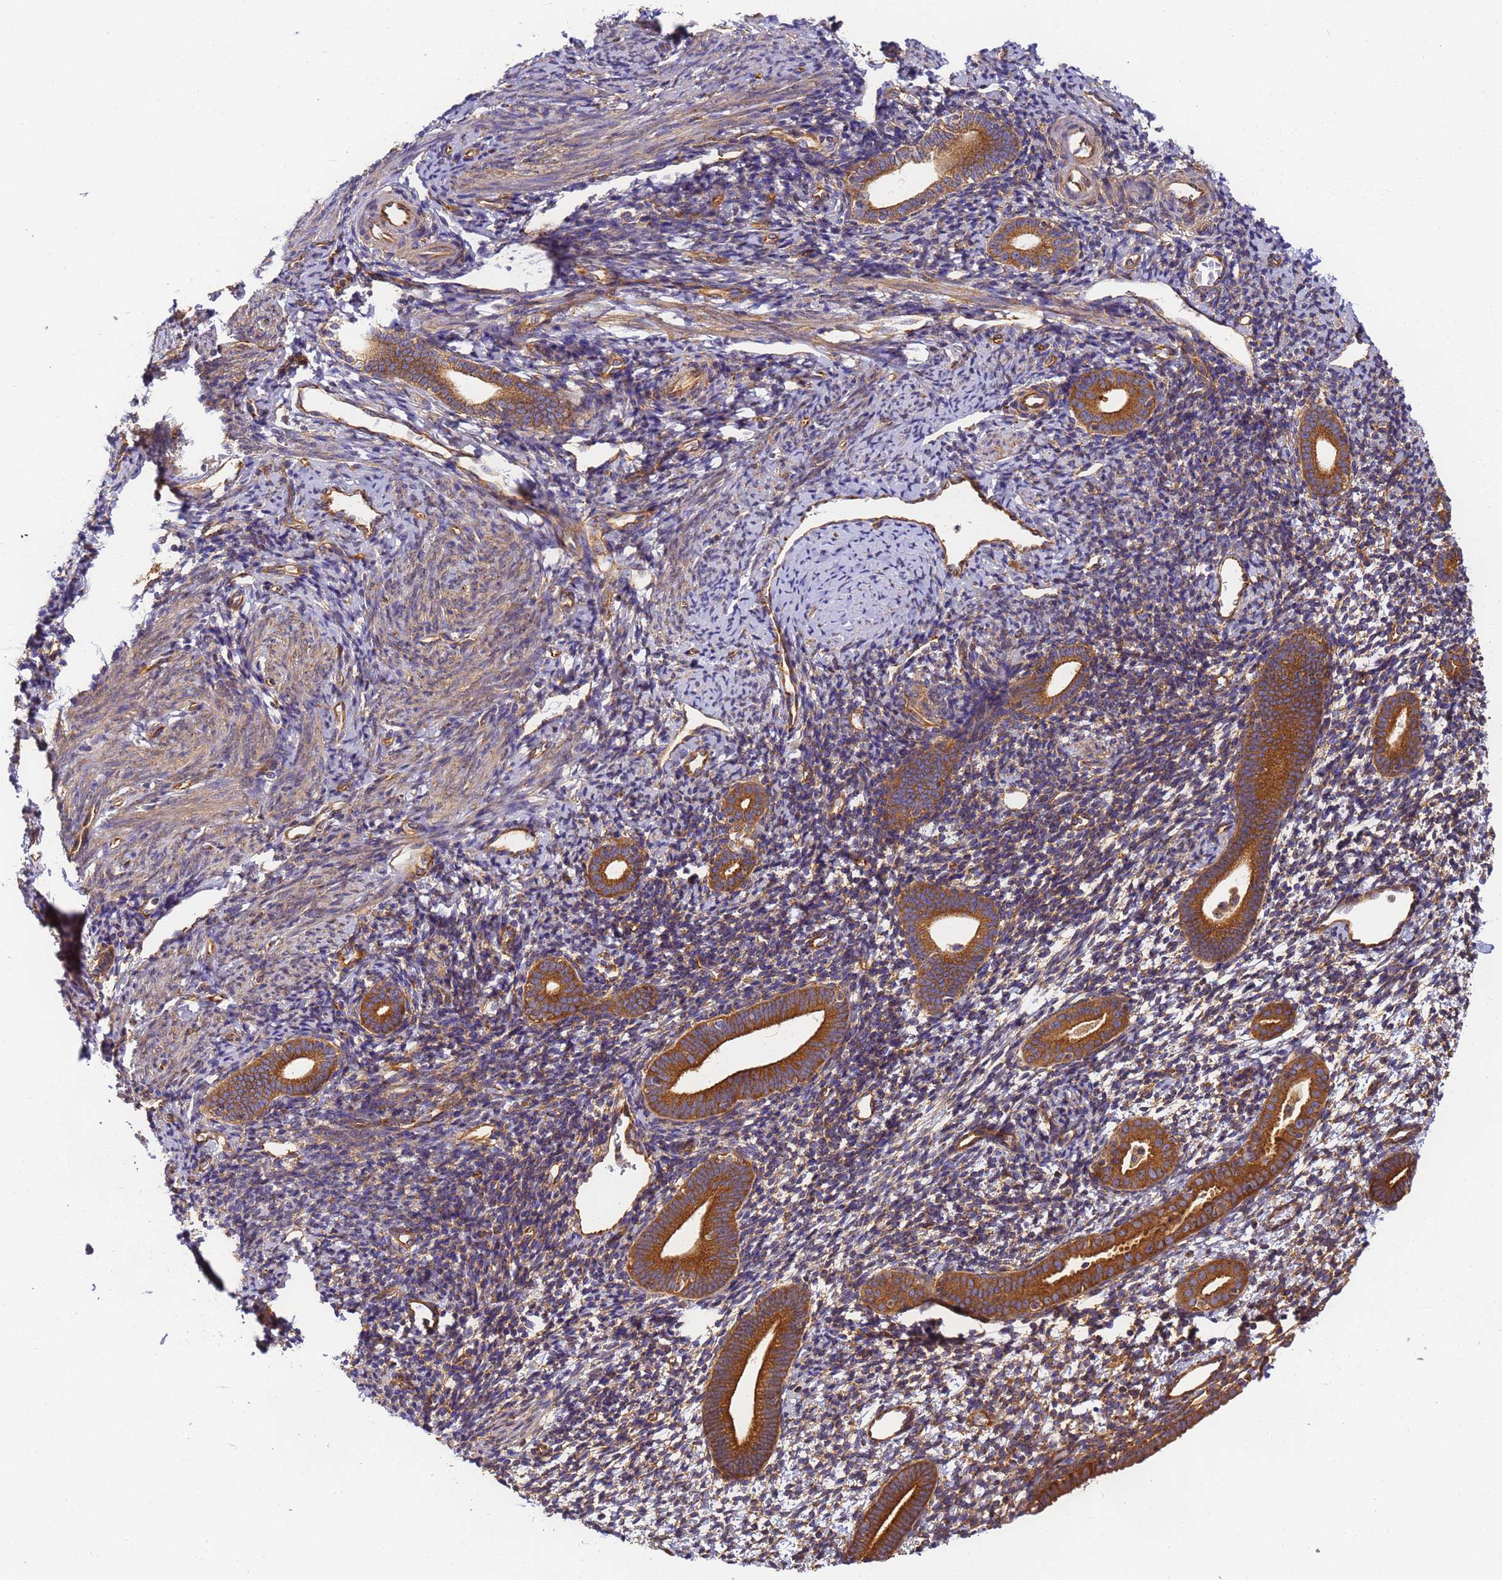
{"staining": {"intensity": "moderate", "quantity": "25%-75%", "location": "cytoplasmic/membranous"}, "tissue": "endometrium", "cell_type": "Cells in endometrial stroma", "image_type": "normal", "snomed": [{"axis": "morphology", "description": "Normal tissue, NOS"}, {"axis": "topography", "description": "Endometrium"}], "caption": "Protein staining by immunohistochemistry (IHC) reveals moderate cytoplasmic/membranous staining in about 25%-75% of cells in endometrial stroma in normal endometrium.", "gene": "DYNC1I2", "patient": {"sex": "female", "age": 56}}